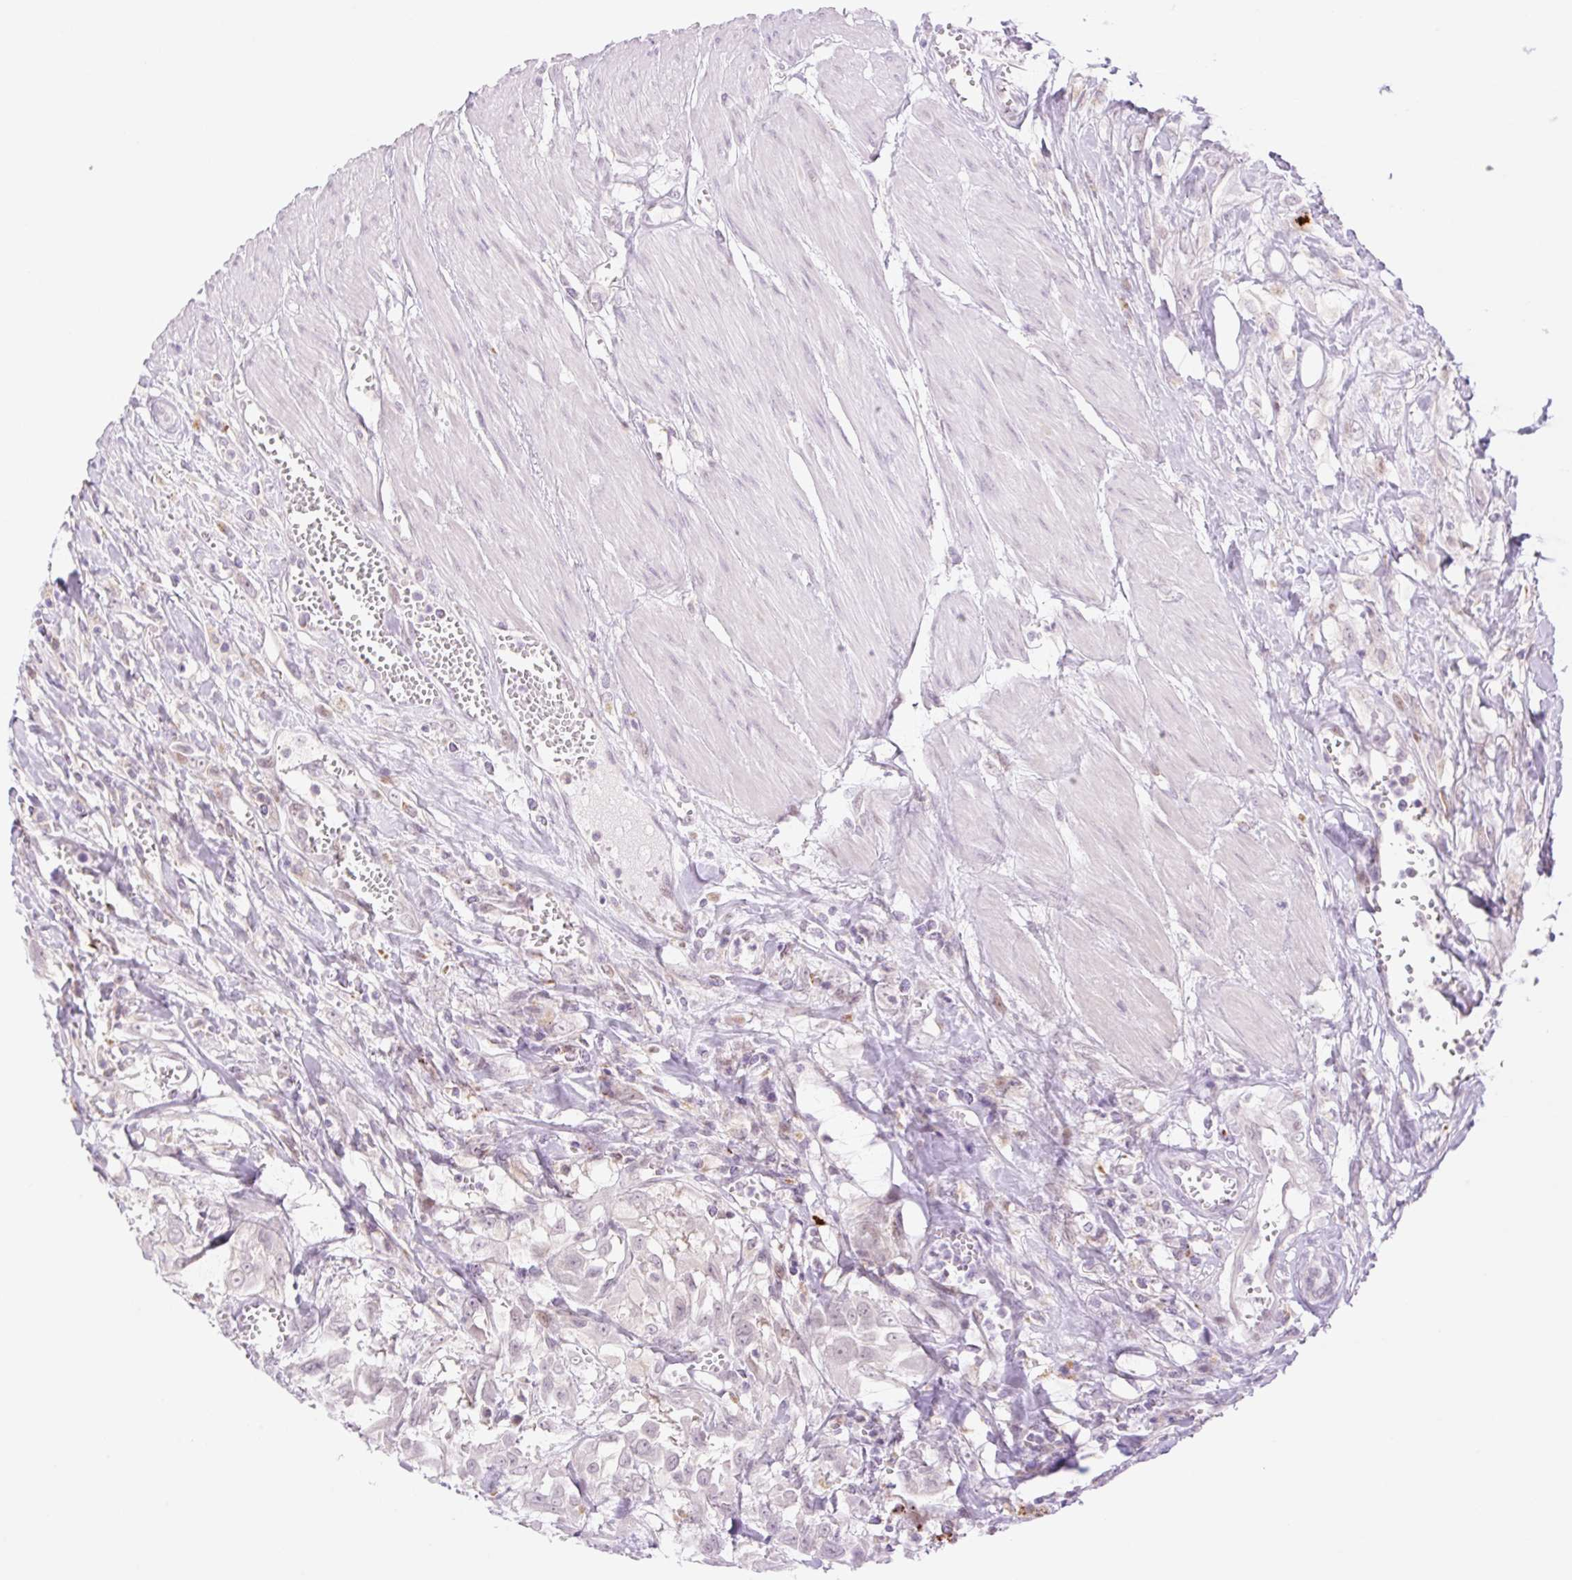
{"staining": {"intensity": "negative", "quantity": "none", "location": "none"}, "tissue": "urothelial cancer", "cell_type": "Tumor cells", "image_type": "cancer", "snomed": [{"axis": "morphology", "description": "Urothelial carcinoma, High grade"}, {"axis": "topography", "description": "Urinary bladder"}], "caption": "Tumor cells are negative for brown protein staining in high-grade urothelial carcinoma. (Stains: DAB (3,3'-diaminobenzidine) immunohistochemistry (IHC) with hematoxylin counter stain, Microscopy: brightfield microscopy at high magnification).", "gene": "SPRYD4", "patient": {"sex": "male", "age": 57}}